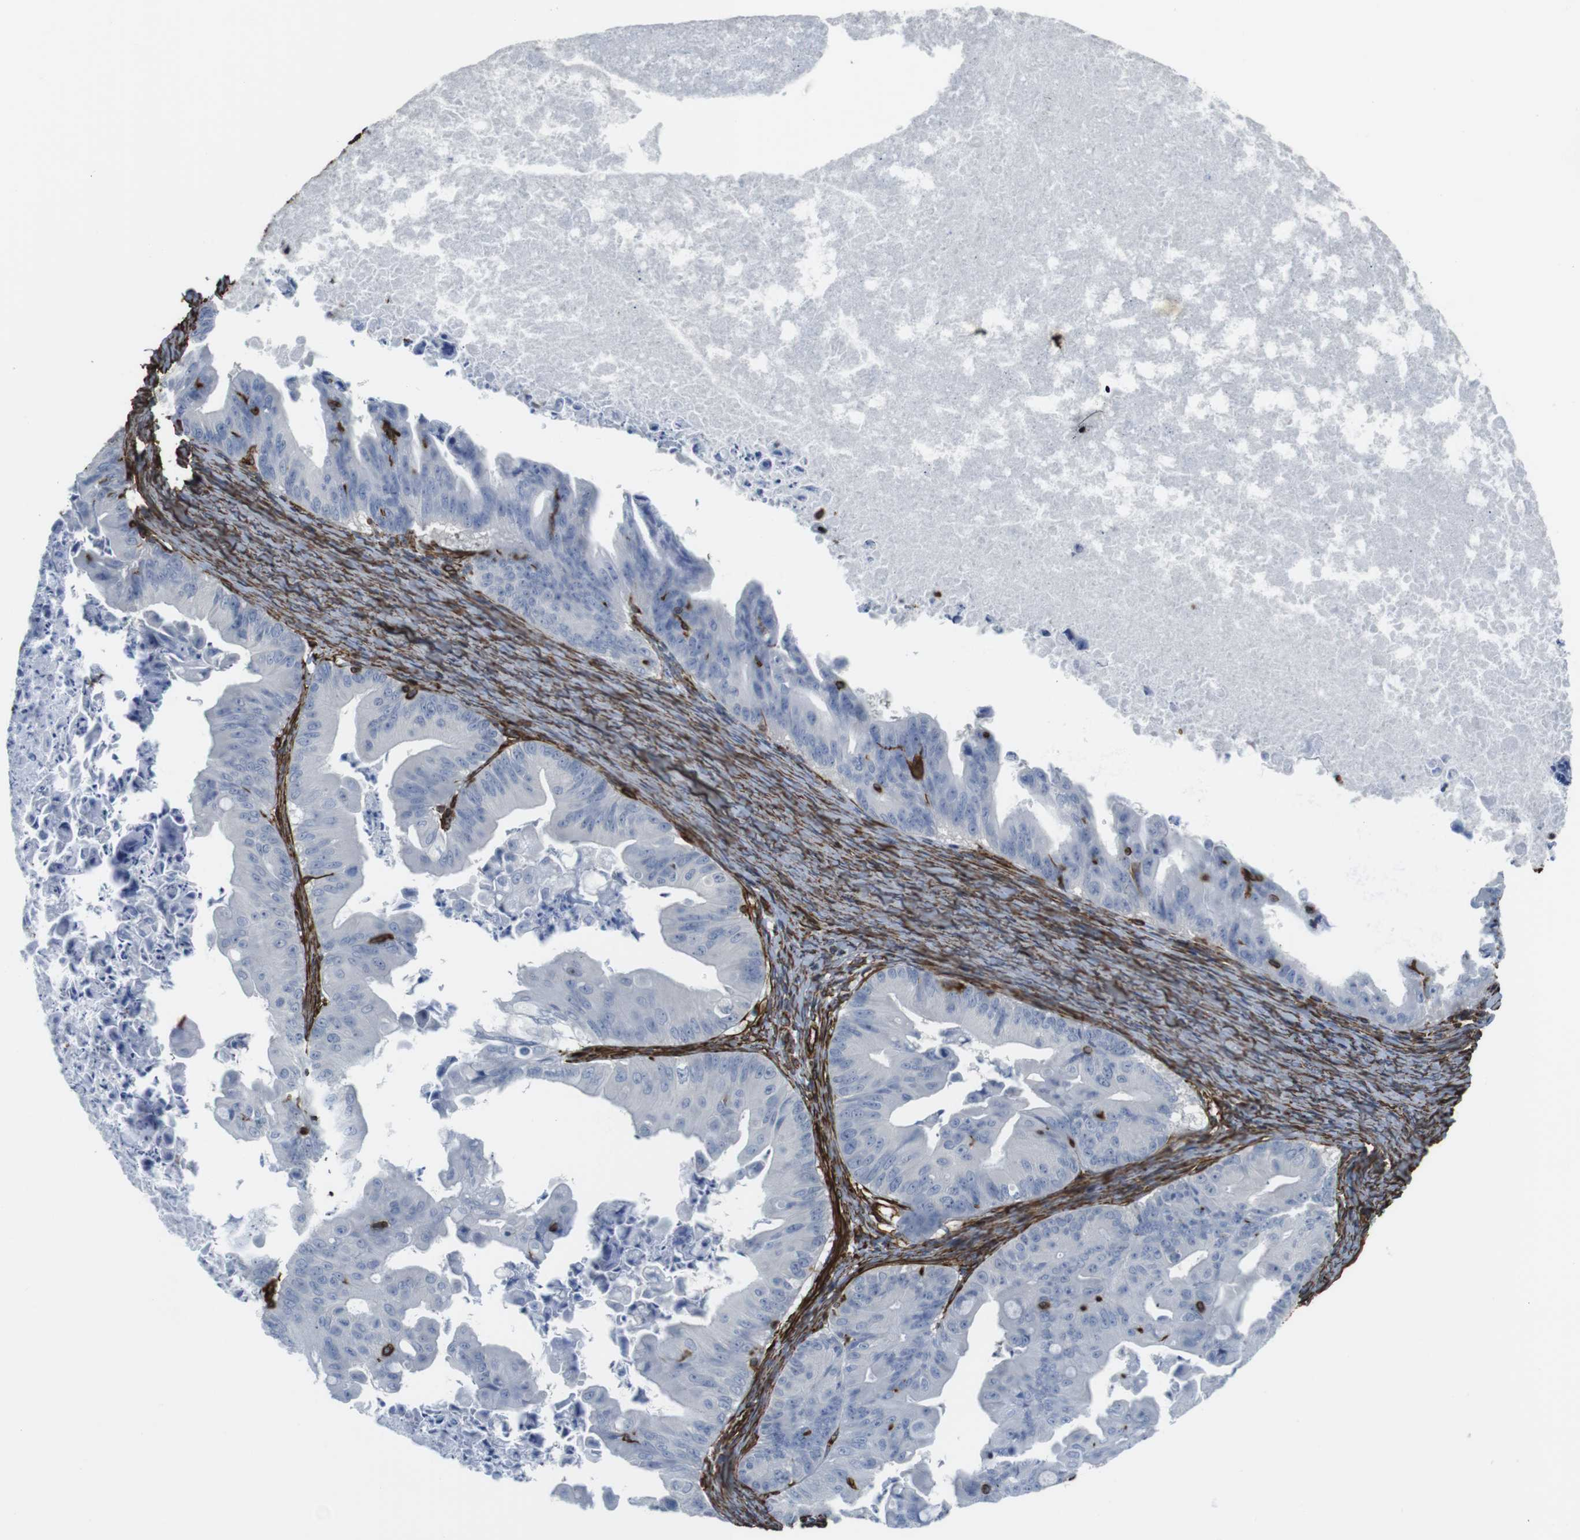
{"staining": {"intensity": "negative", "quantity": "none", "location": "none"}, "tissue": "ovarian cancer", "cell_type": "Tumor cells", "image_type": "cancer", "snomed": [{"axis": "morphology", "description": "Cystadenocarcinoma, mucinous, NOS"}, {"axis": "topography", "description": "Ovary"}], "caption": "Protein analysis of ovarian cancer displays no significant positivity in tumor cells.", "gene": "RALGPS1", "patient": {"sex": "female", "age": 37}}